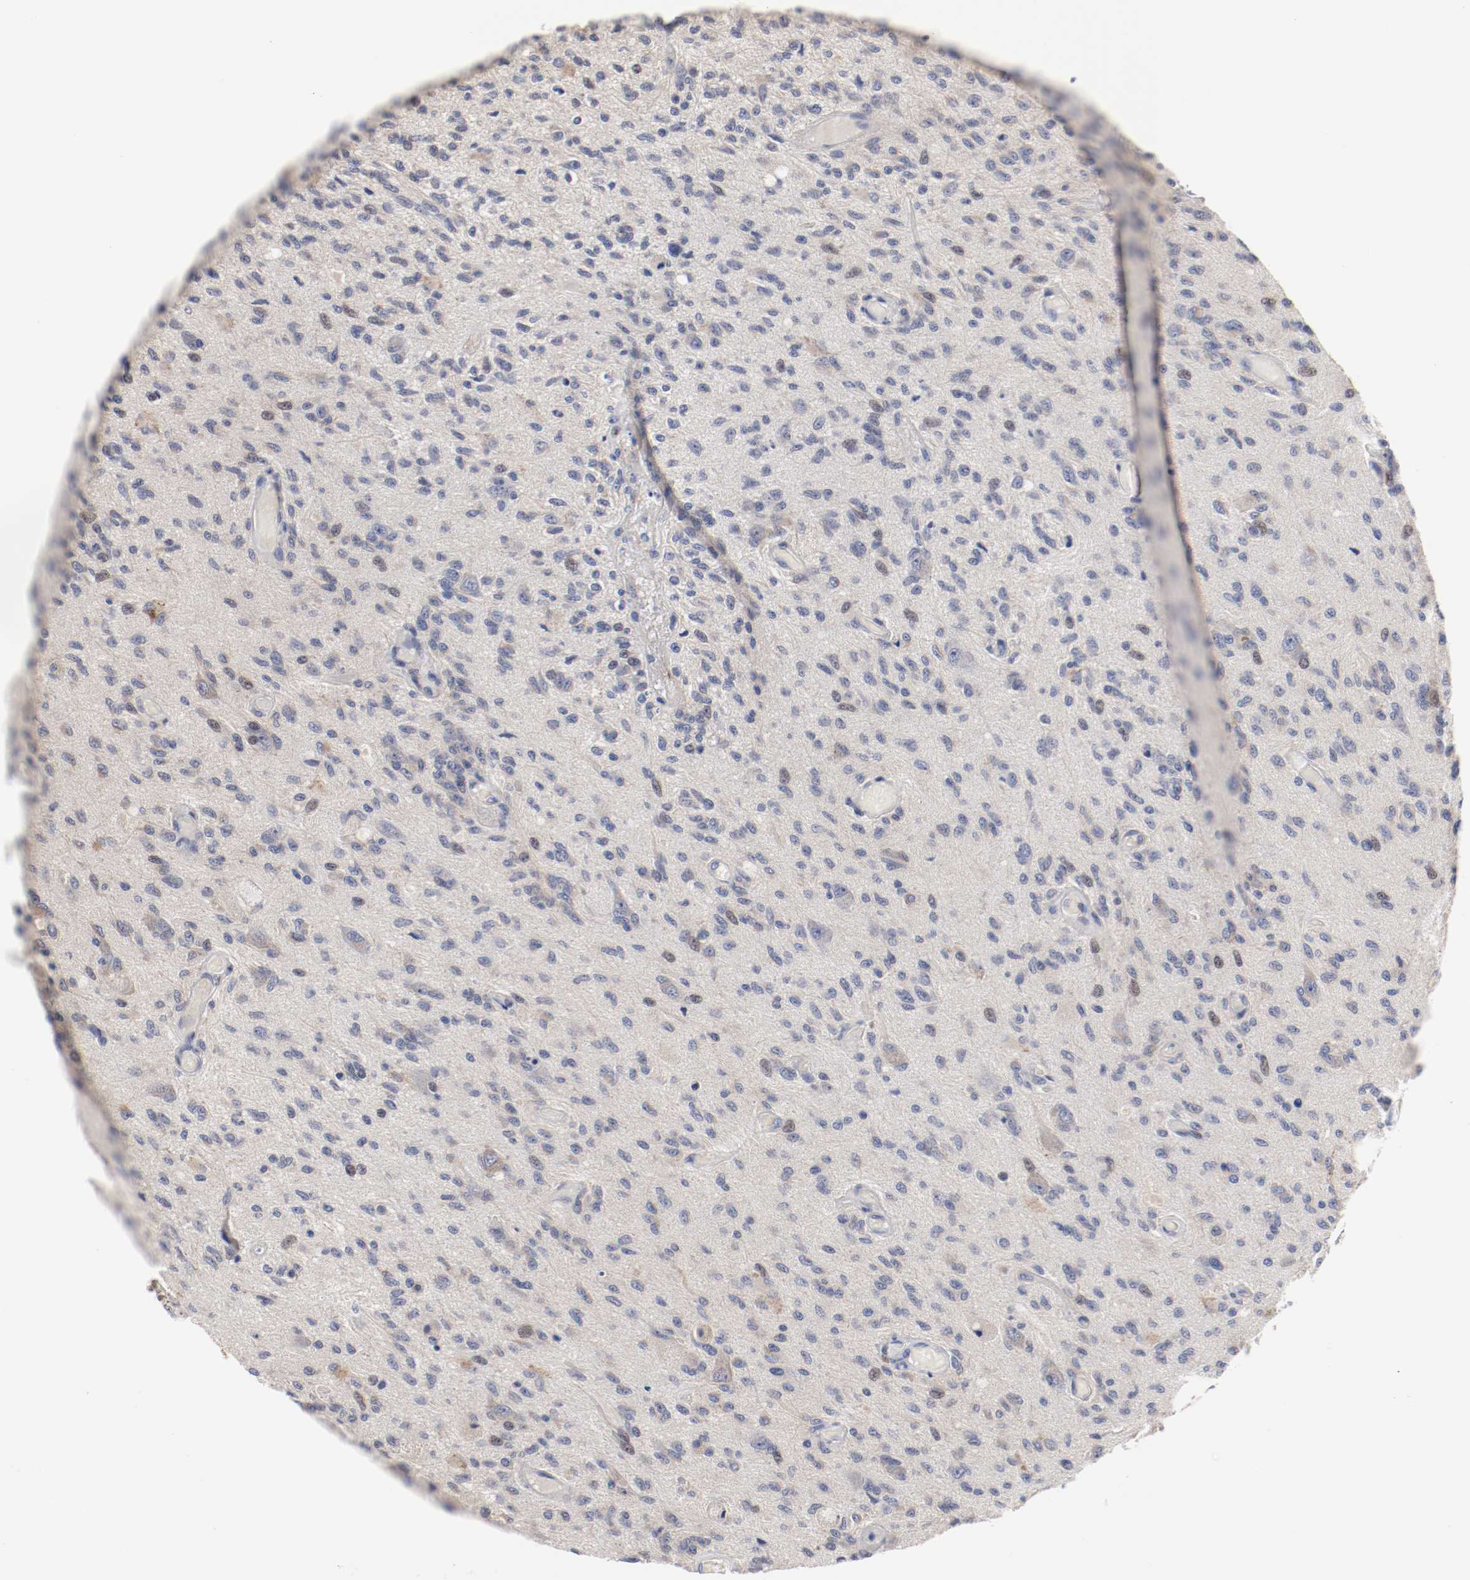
{"staining": {"intensity": "negative", "quantity": "none", "location": "none"}, "tissue": "glioma", "cell_type": "Tumor cells", "image_type": "cancer", "snomed": [{"axis": "morphology", "description": "Normal tissue, NOS"}, {"axis": "morphology", "description": "Glioma, malignant, High grade"}, {"axis": "topography", "description": "Cerebral cortex"}], "caption": "Histopathology image shows no protein positivity in tumor cells of glioma tissue.", "gene": "GPR143", "patient": {"sex": "male", "age": 77}}